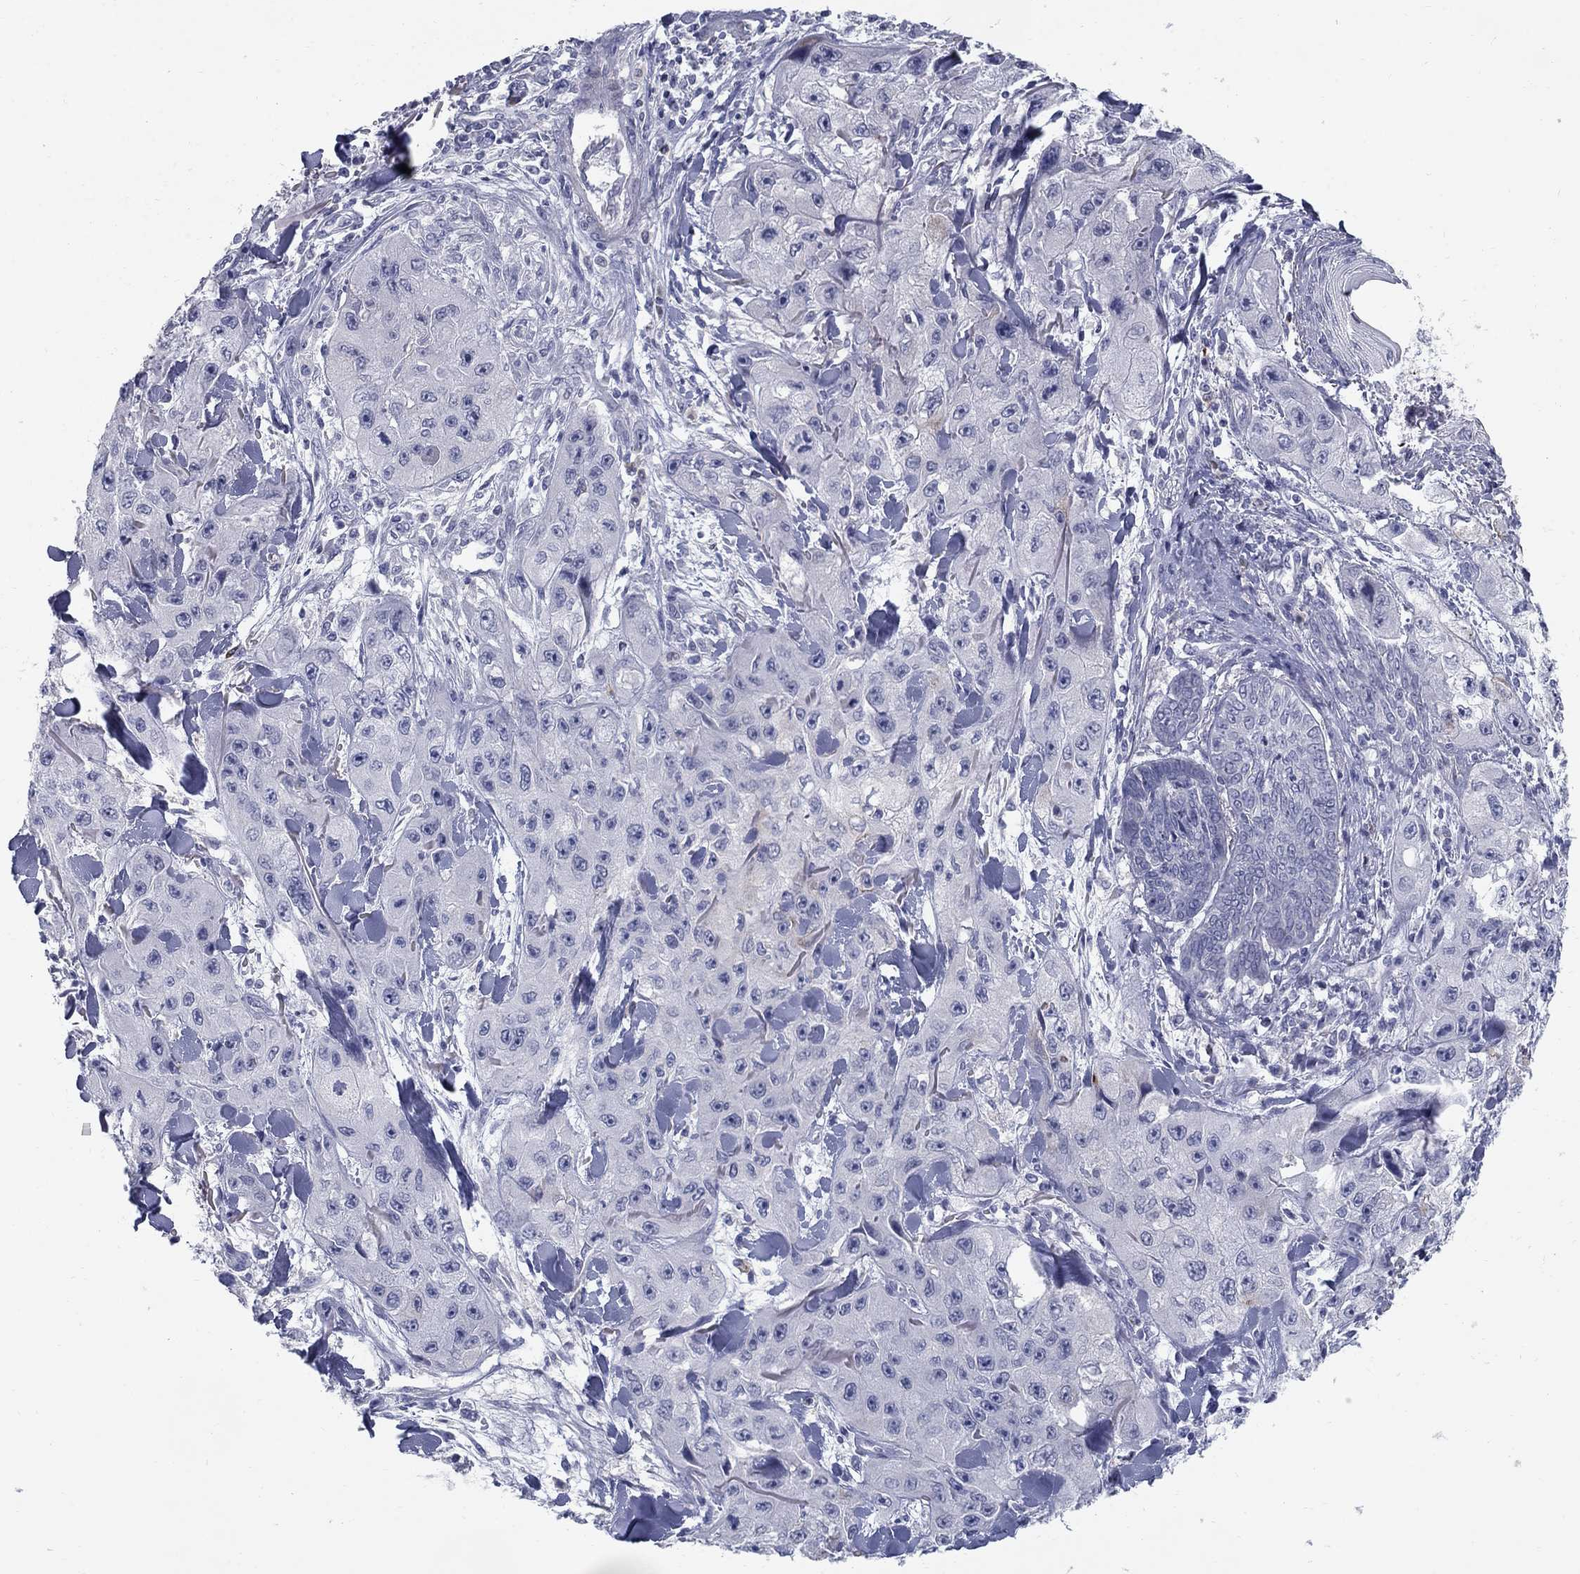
{"staining": {"intensity": "moderate", "quantity": "<25%", "location": "cytoplasmic/membranous"}, "tissue": "skin cancer", "cell_type": "Tumor cells", "image_type": "cancer", "snomed": [{"axis": "morphology", "description": "Squamous cell carcinoma, NOS"}, {"axis": "topography", "description": "Skin"}, {"axis": "topography", "description": "Subcutis"}], "caption": "DAB (3,3'-diaminobenzidine) immunohistochemical staining of skin squamous cell carcinoma demonstrates moderate cytoplasmic/membranous protein staining in about <25% of tumor cells.", "gene": "NTRK2", "patient": {"sex": "male", "age": 73}}